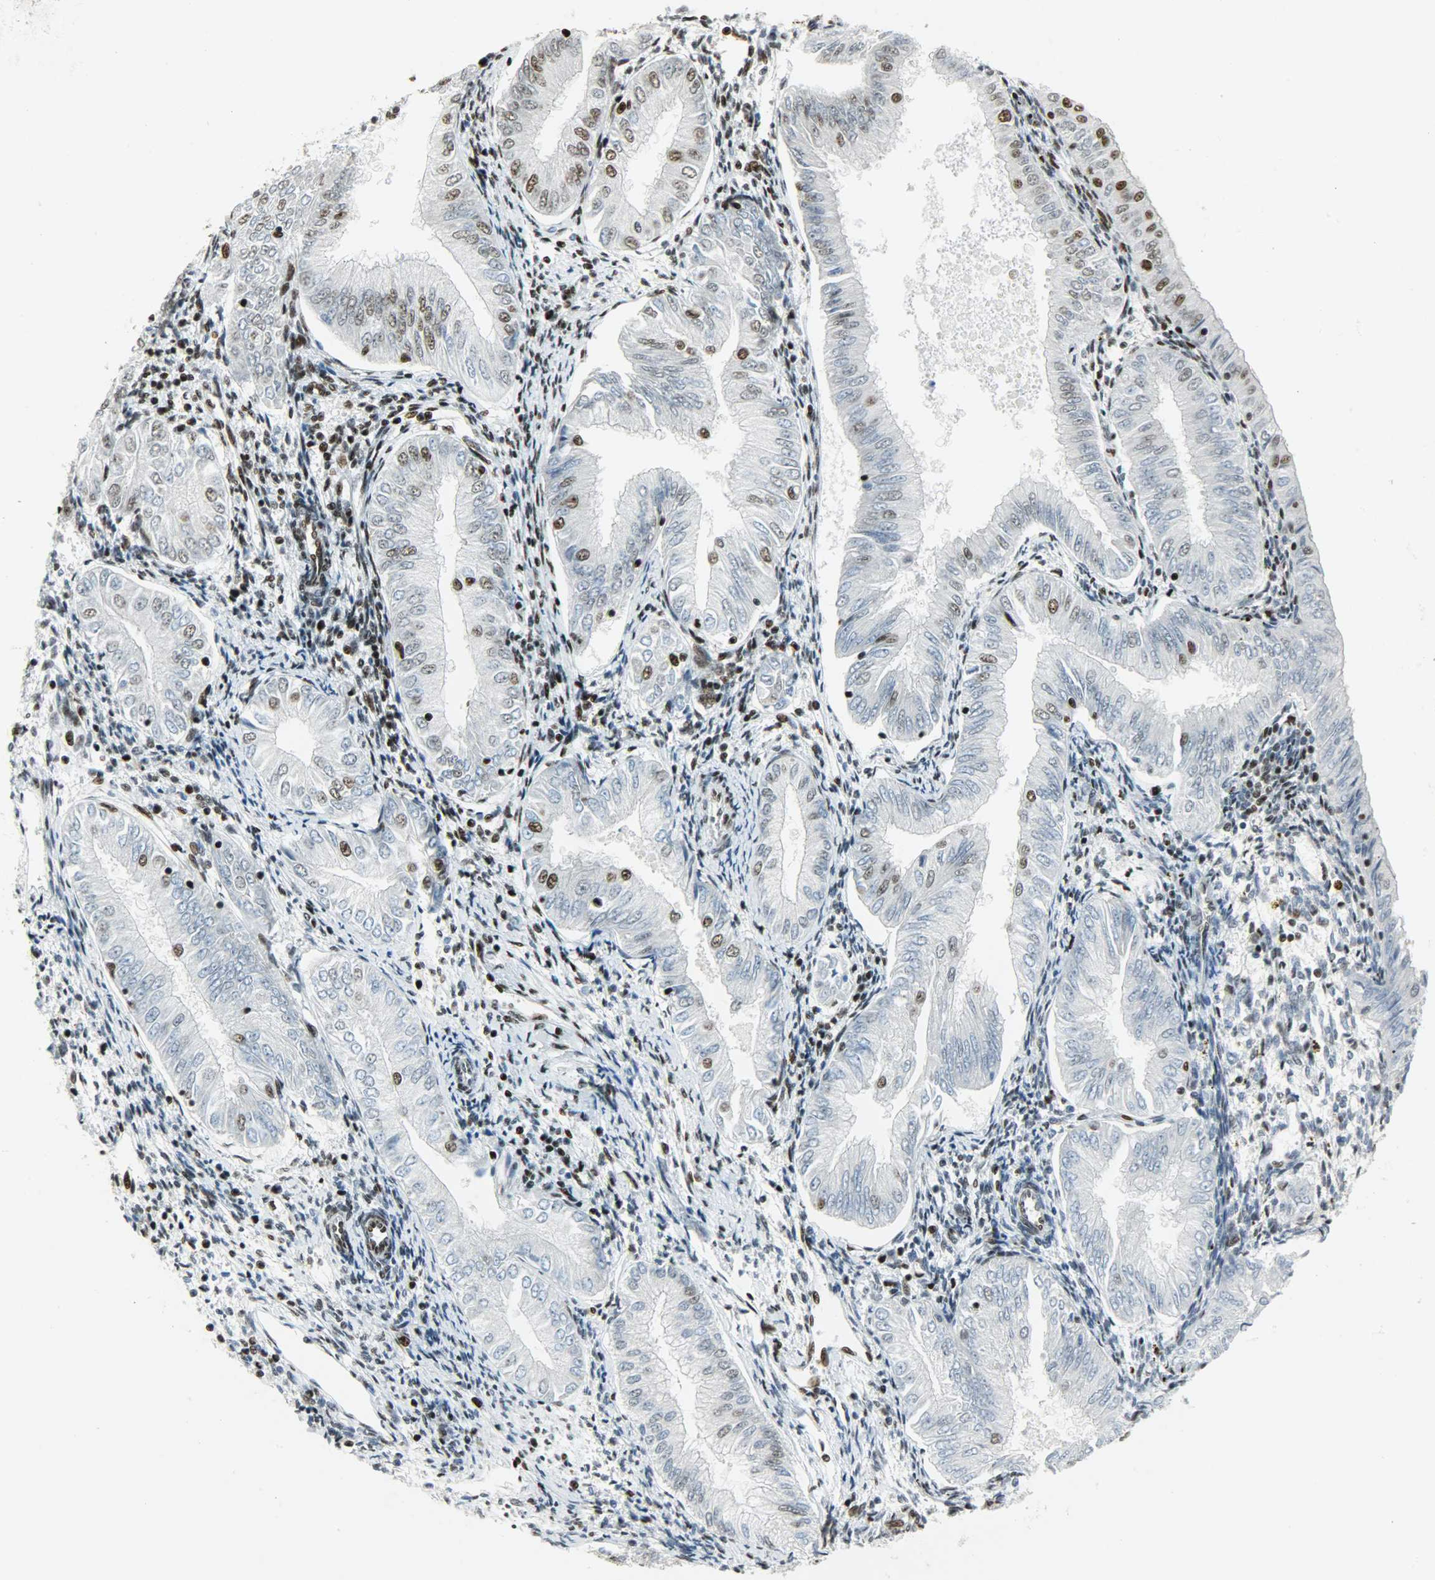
{"staining": {"intensity": "strong", "quantity": ">75%", "location": "nuclear"}, "tissue": "endometrial cancer", "cell_type": "Tumor cells", "image_type": "cancer", "snomed": [{"axis": "morphology", "description": "Adenocarcinoma, NOS"}, {"axis": "topography", "description": "Endometrium"}], "caption": "Immunohistochemistry staining of adenocarcinoma (endometrial), which shows high levels of strong nuclear staining in approximately >75% of tumor cells indicating strong nuclear protein expression. The staining was performed using DAB (3,3'-diaminobenzidine) (brown) for protein detection and nuclei were counterstained in hematoxylin (blue).", "gene": "SNRPA", "patient": {"sex": "female", "age": 53}}